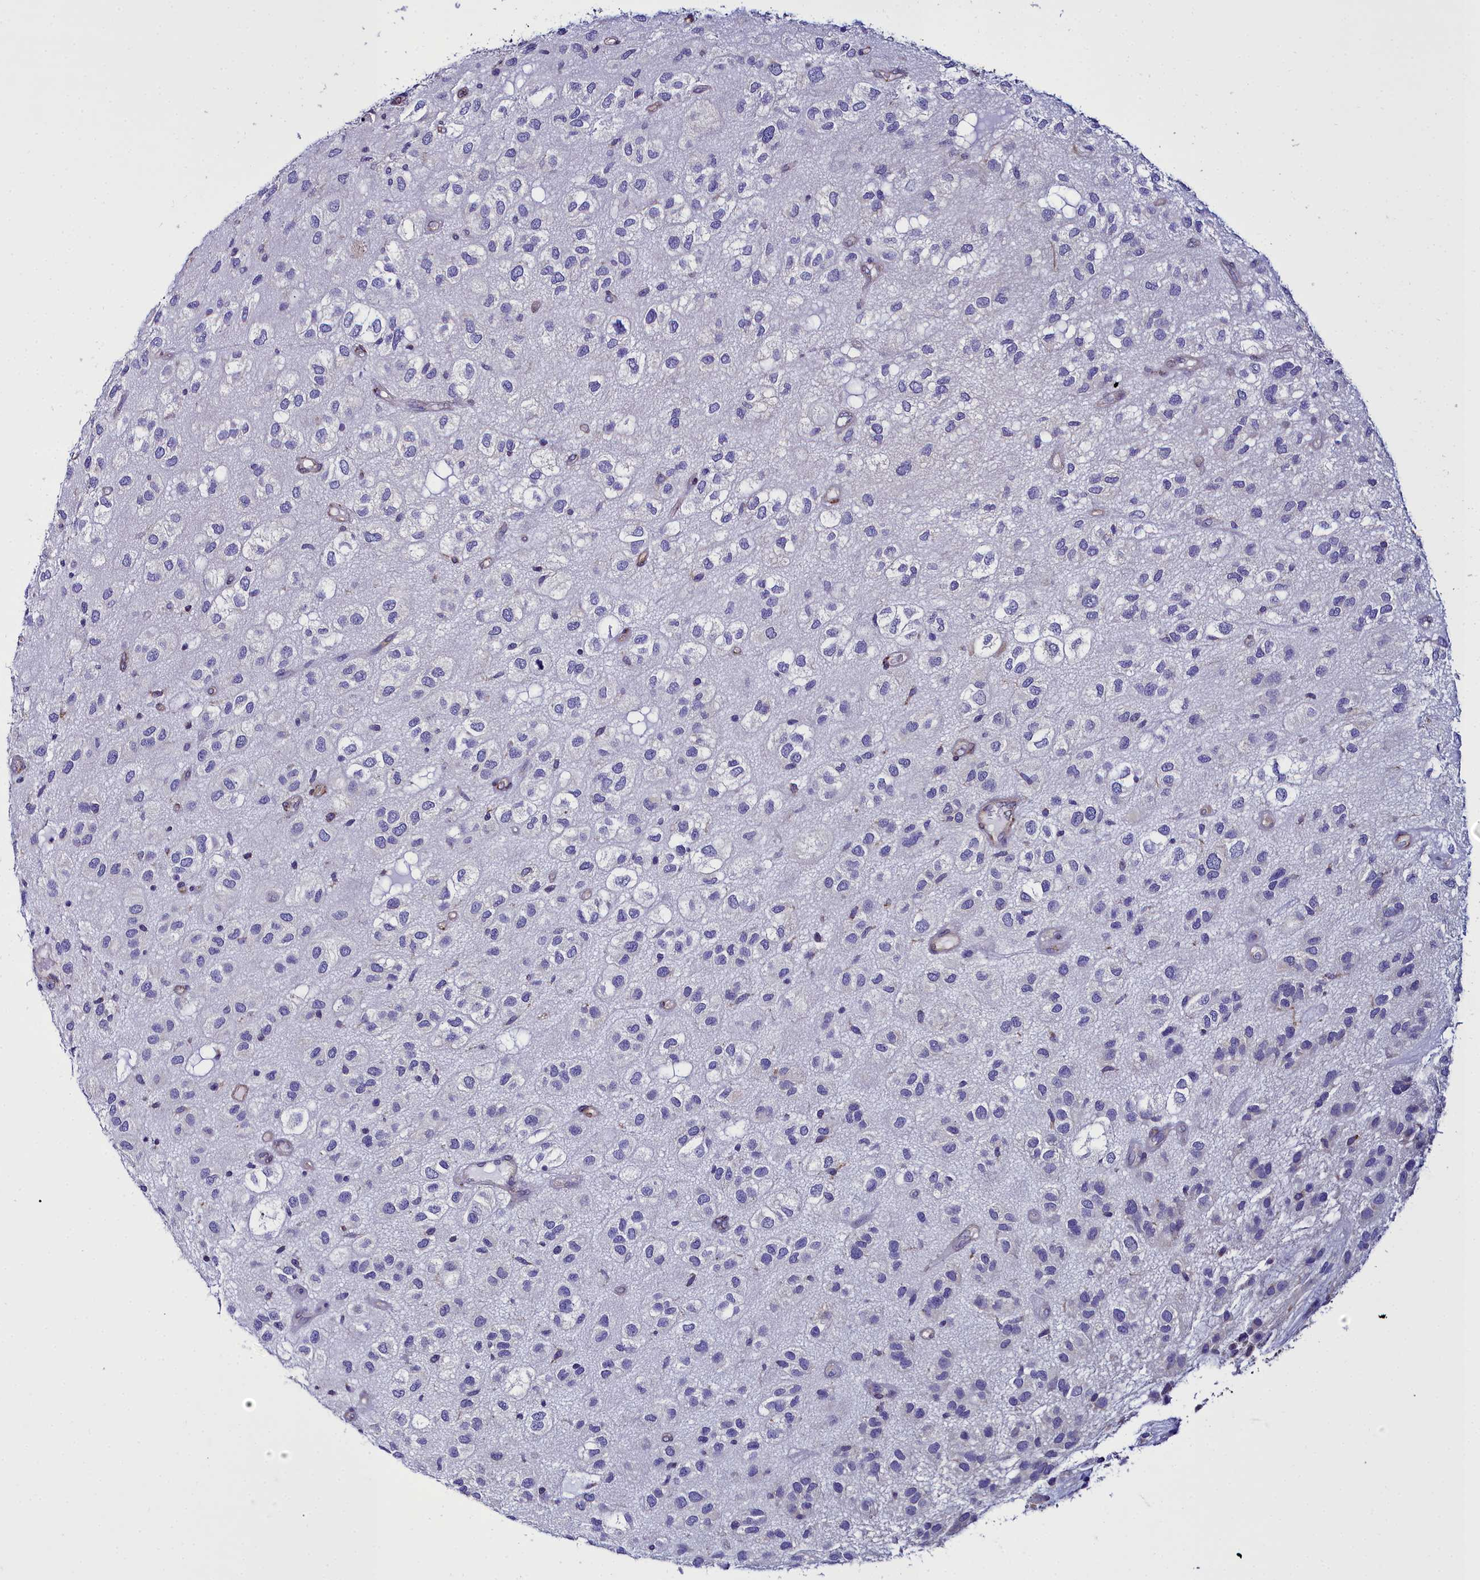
{"staining": {"intensity": "negative", "quantity": "none", "location": "none"}, "tissue": "glioma", "cell_type": "Tumor cells", "image_type": "cancer", "snomed": [{"axis": "morphology", "description": "Glioma, malignant, Low grade"}, {"axis": "topography", "description": "Brain"}], "caption": "The IHC image has no significant expression in tumor cells of malignant low-grade glioma tissue.", "gene": "TXNDC5", "patient": {"sex": "male", "age": 66}}